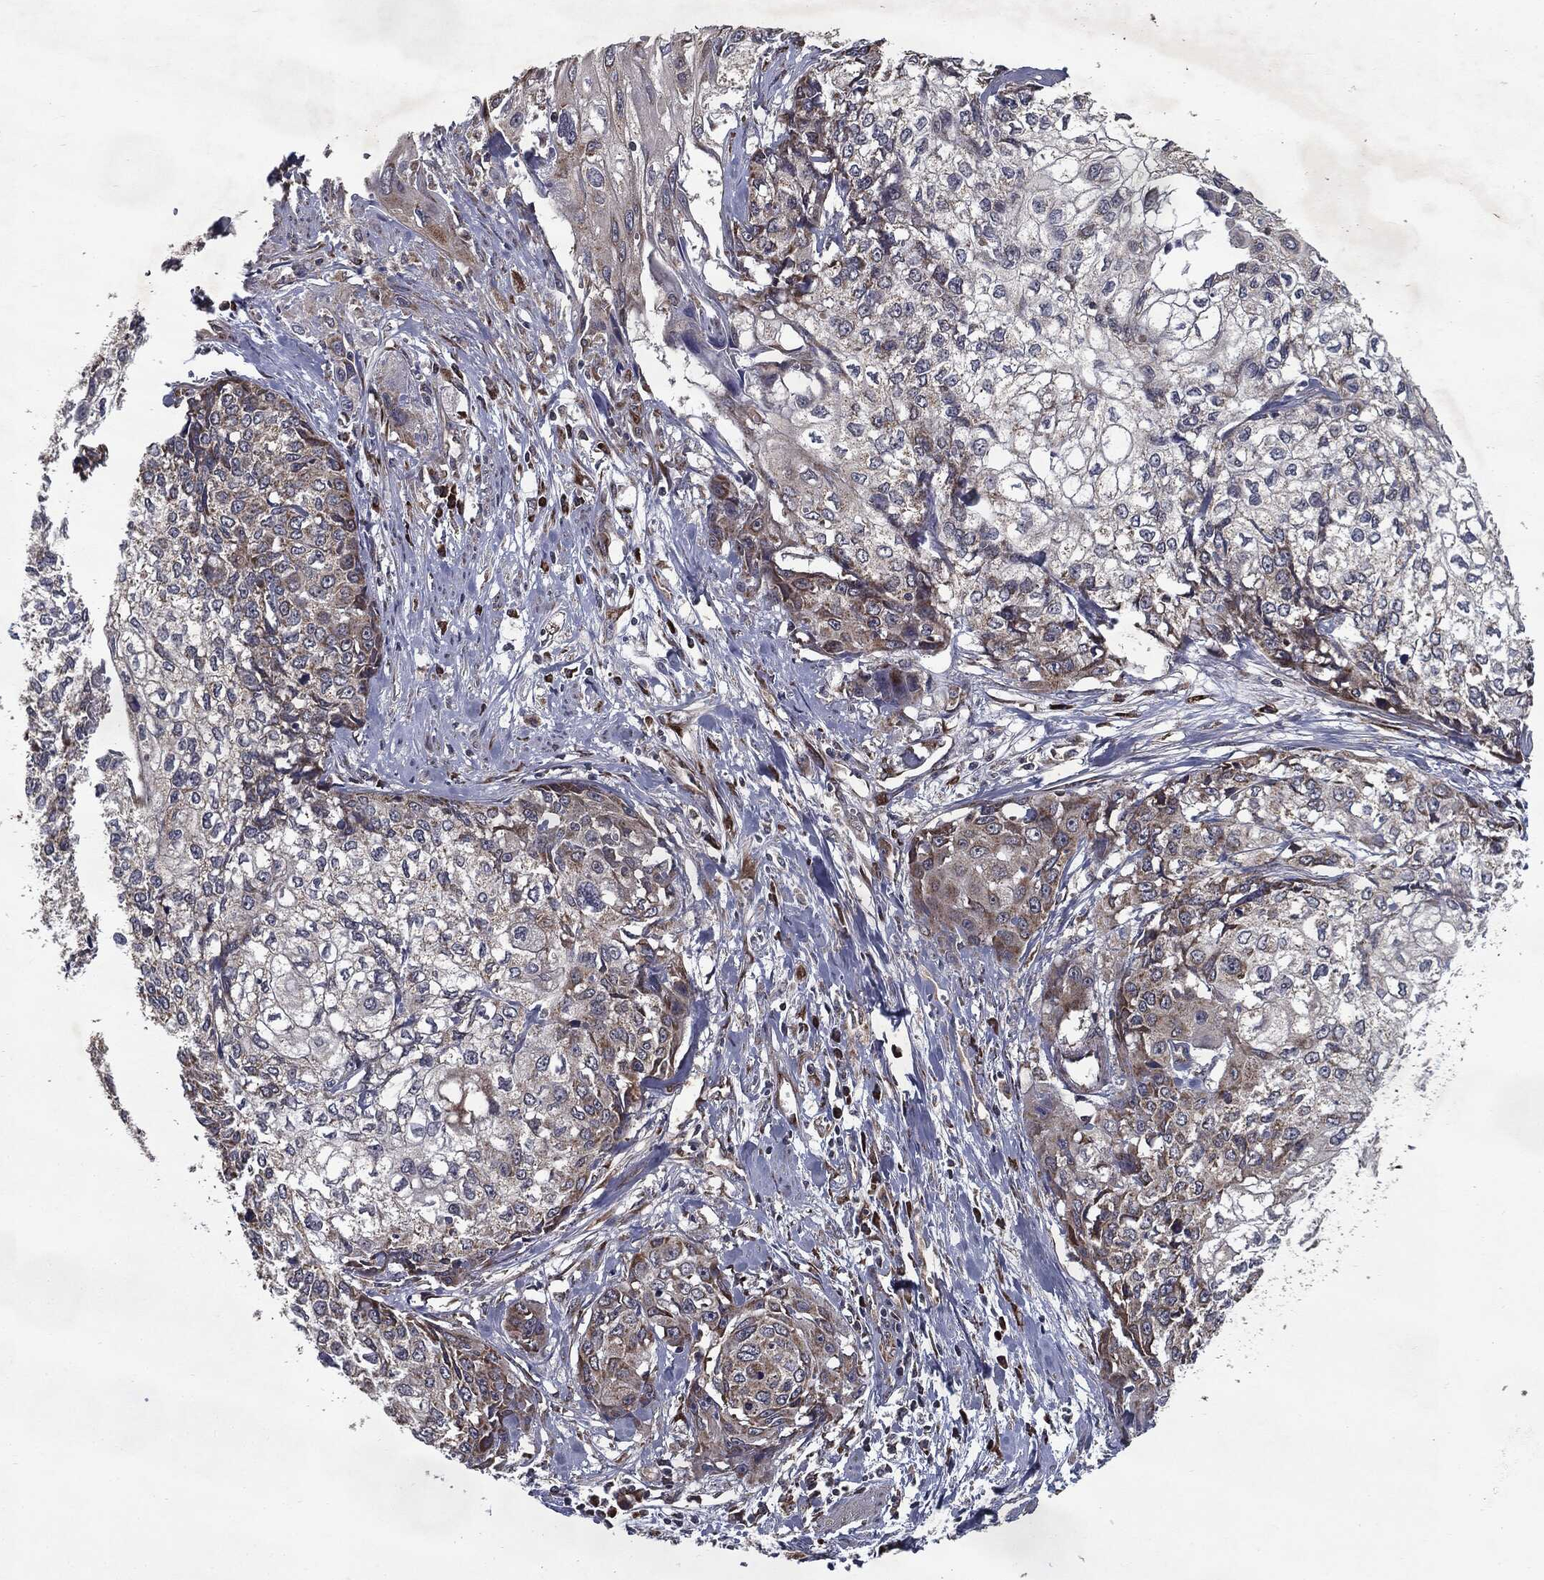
{"staining": {"intensity": "moderate", "quantity": "<25%", "location": "cytoplasmic/membranous"}, "tissue": "cervical cancer", "cell_type": "Tumor cells", "image_type": "cancer", "snomed": [{"axis": "morphology", "description": "Squamous cell carcinoma, NOS"}, {"axis": "topography", "description": "Cervix"}], "caption": "Moderate cytoplasmic/membranous protein positivity is identified in approximately <25% of tumor cells in squamous cell carcinoma (cervical).", "gene": "HDAC5", "patient": {"sex": "female", "age": 58}}